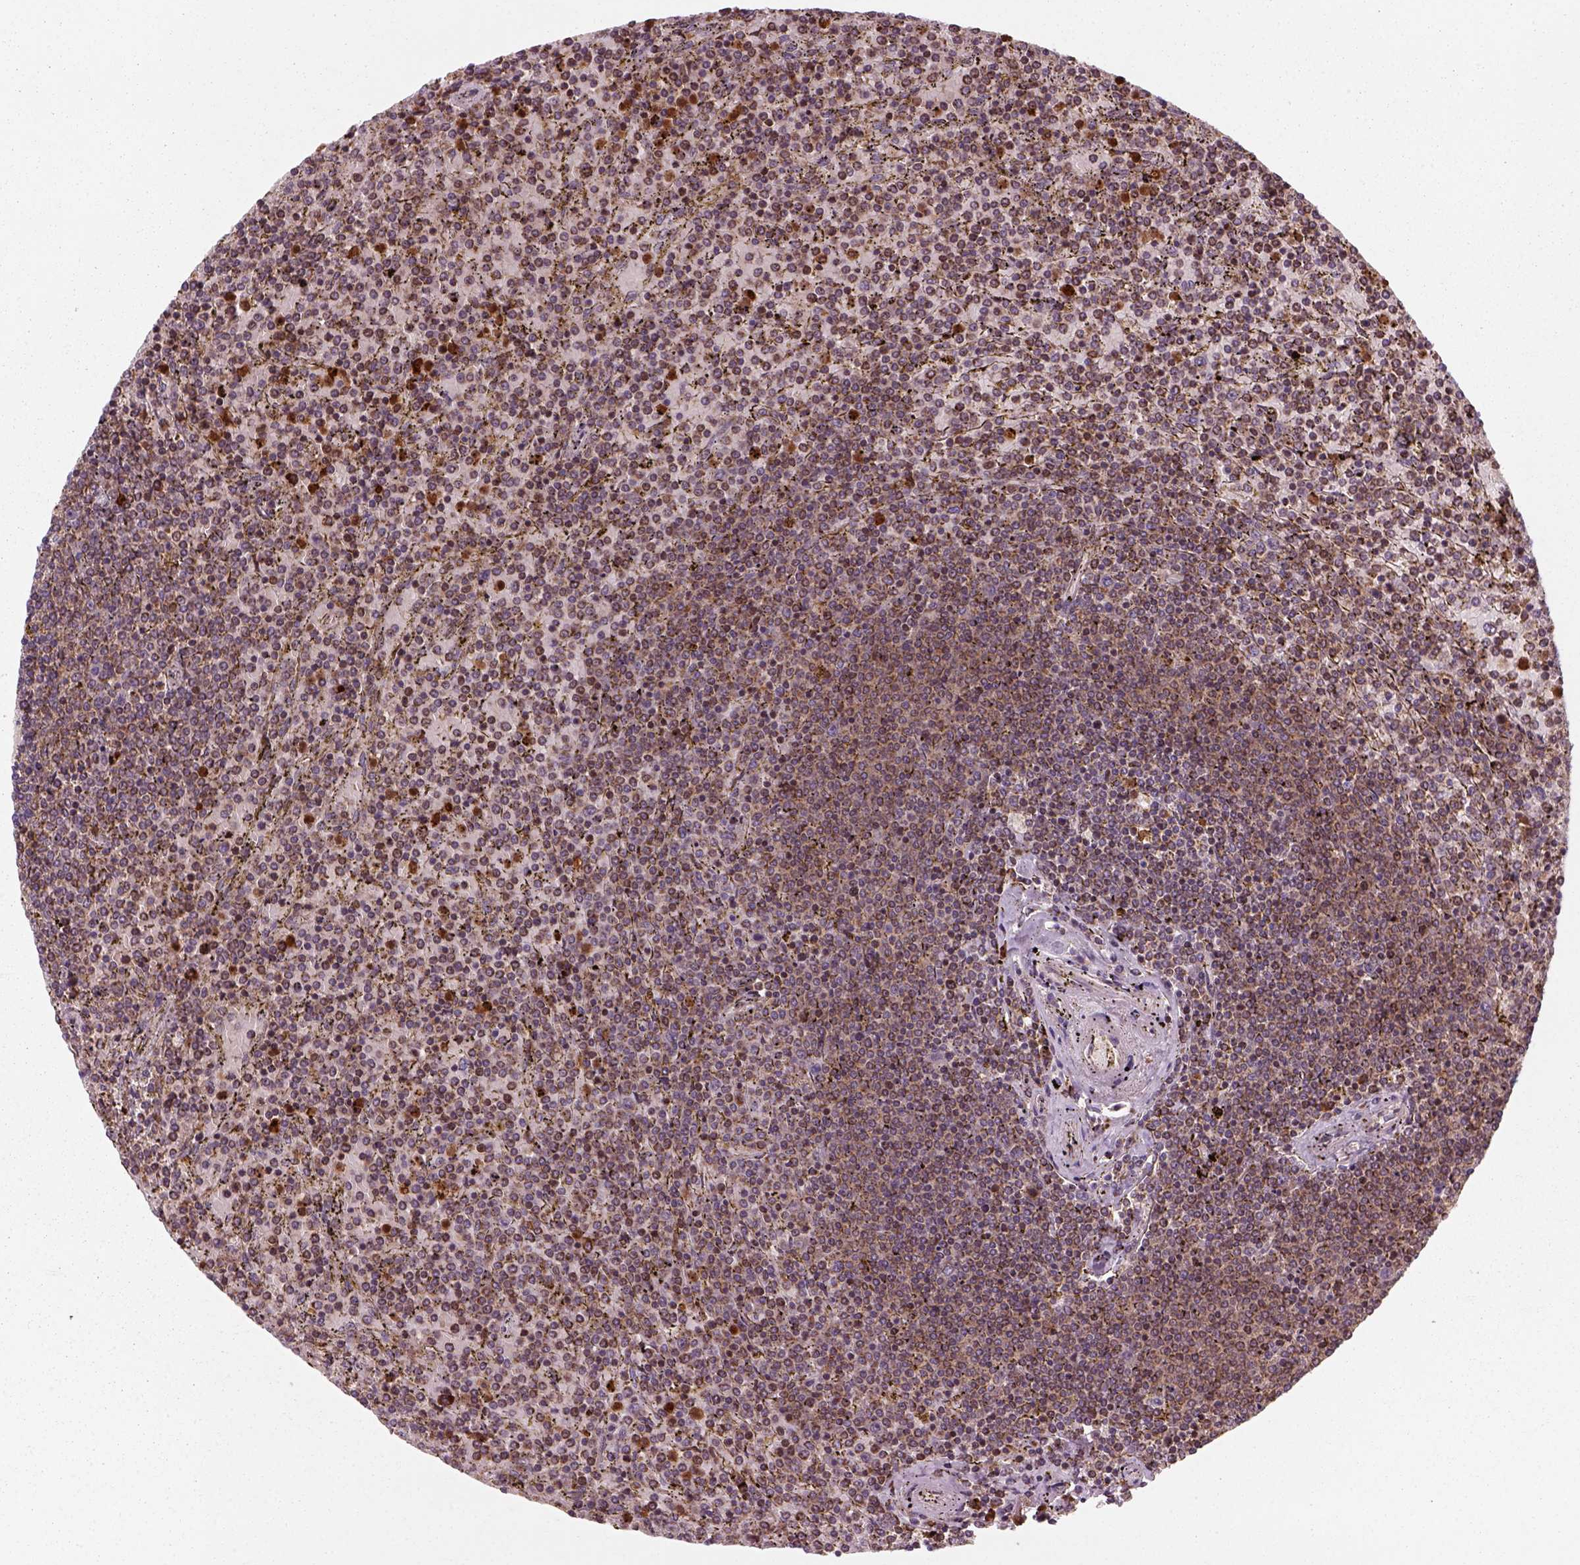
{"staining": {"intensity": "moderate", "quantity": ">75%", "location": "cytoplasmic/membranous"}, "tissue": "lymphoma", "cell_type": "Tumor cells", "image_type": "cancer", "snomed": [{"axis": "morphology", "description": "Malignant lymphoma, non-Hodgkin's type, Low grade"}, {"axis": "topography", "description": "Spleen"}], "caption": "Brown immunohistochemical staining in human lymphoma demonstrates moderate cytoplasmic/membranous expression in about >75% of tumor cells.", "gene": "NUDT16L1", "patient": {"sex": "female", "age": 77}}